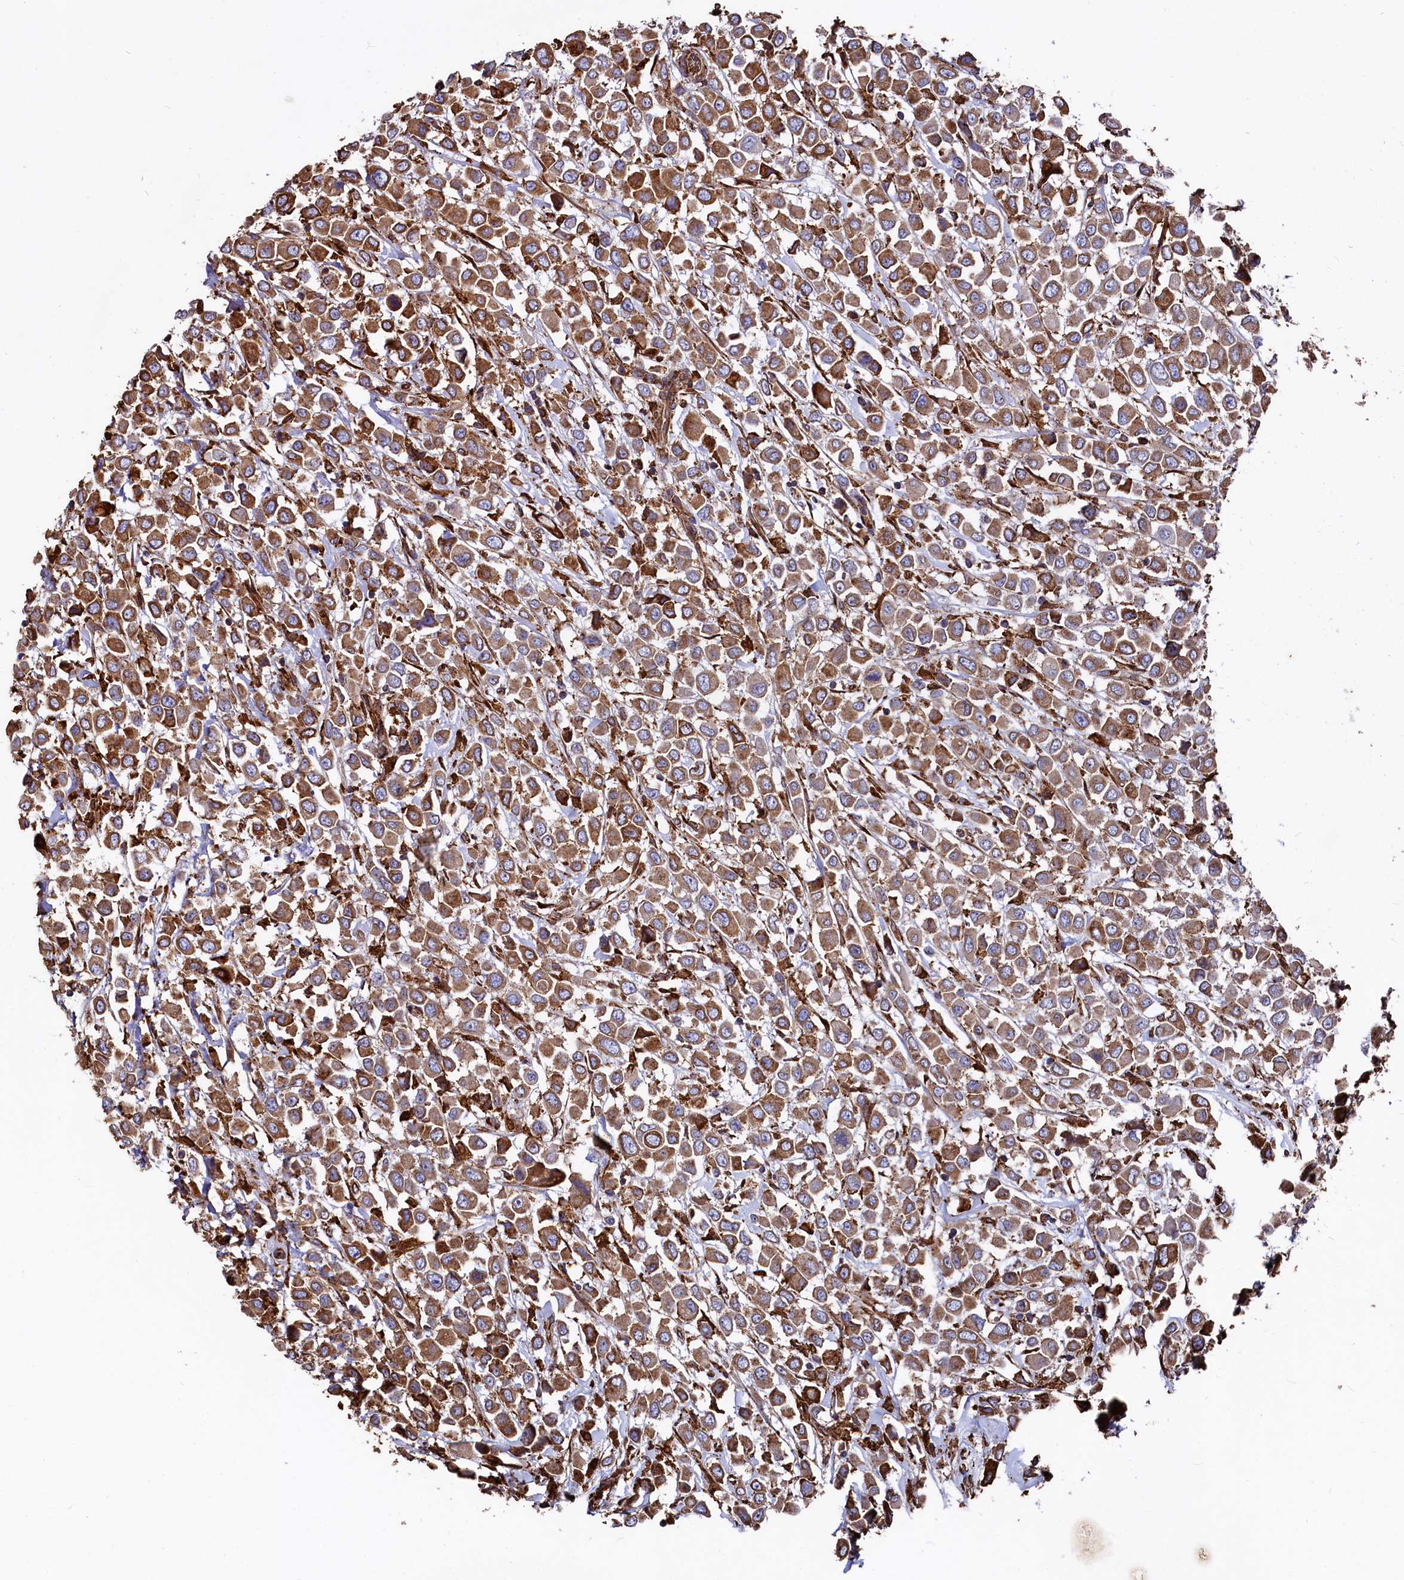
{"staining": {"intensity": "strong", "quantity": ">75%", "location": "cytoplasmic/membranous"}, "tissue": "breast cancer", "cell_type": "Tumor cells", "image_type": "cancer", "snomed": [{"axis": "morphology", "description": "Duct carcinoma"}, {"axis": "topography", "description": "Breast"}], "caption": "Strong cytoplasmic/membranous positivity is seen in approximately >75% of tumor cells in breast invasive ductal carcinoma.", "gene": "NEURL1B", "patient": {"sex": "female", "age": 61}}